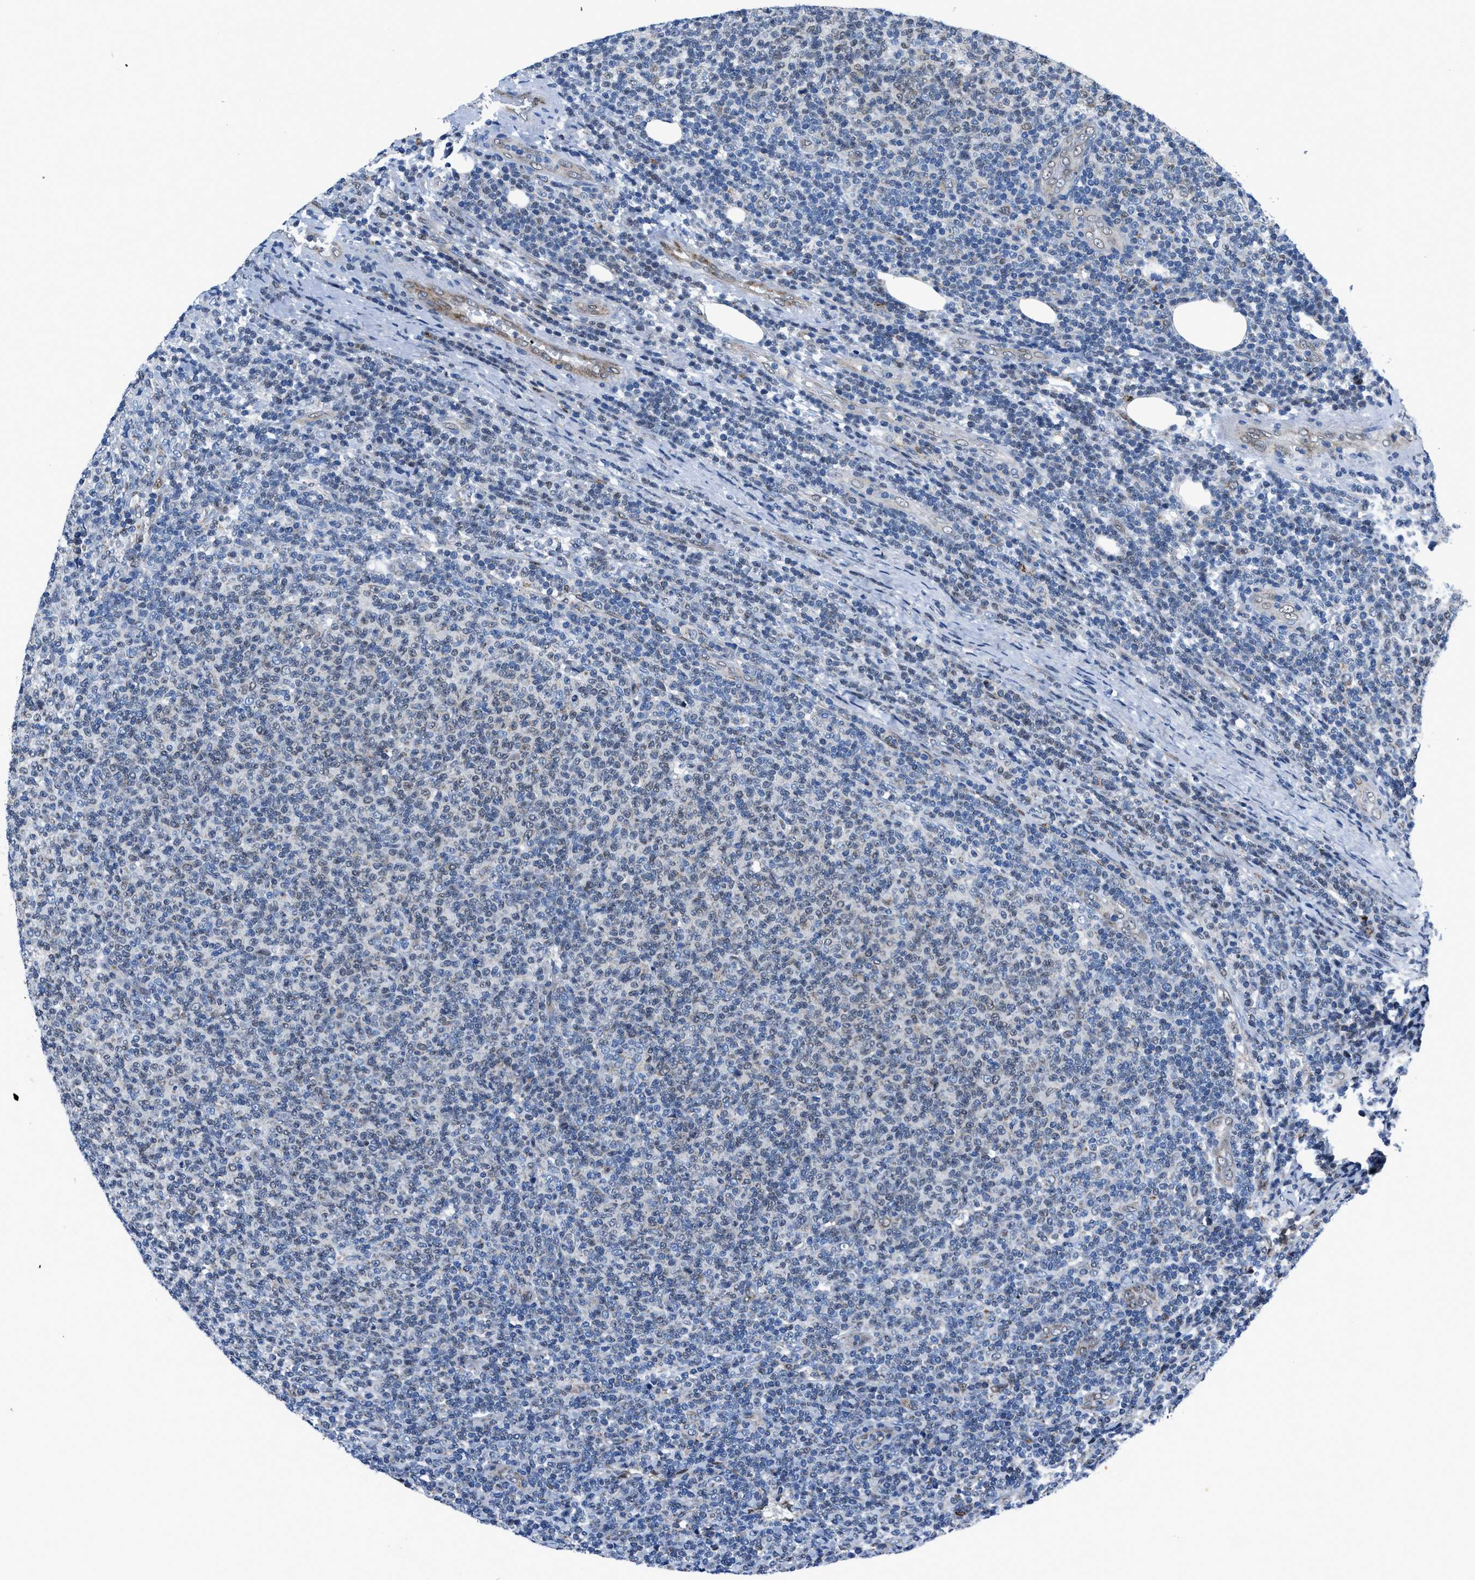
{"staining": {"intensity": "weak", "quantity": "<25%", "location": "nuclear"}, "tissue": "lymphoma", "cell_type": "Tumor cells", "image_type": "cancer", "snomed": [{"axis": "morphology", "description": "Malignant lymphoma, non-Hodgkin's type, Low grade"}, {"axis": "topography", "description": "Lymph node"}], "caption": "IHC histopathology image of malignant lymphoma, non-Hodgkin's type (low-grade) stained for a protein (brown), which displays no staining in tumor cells.", "gene": "LMO2", "patient": {"sex": "male", "age": 66}}